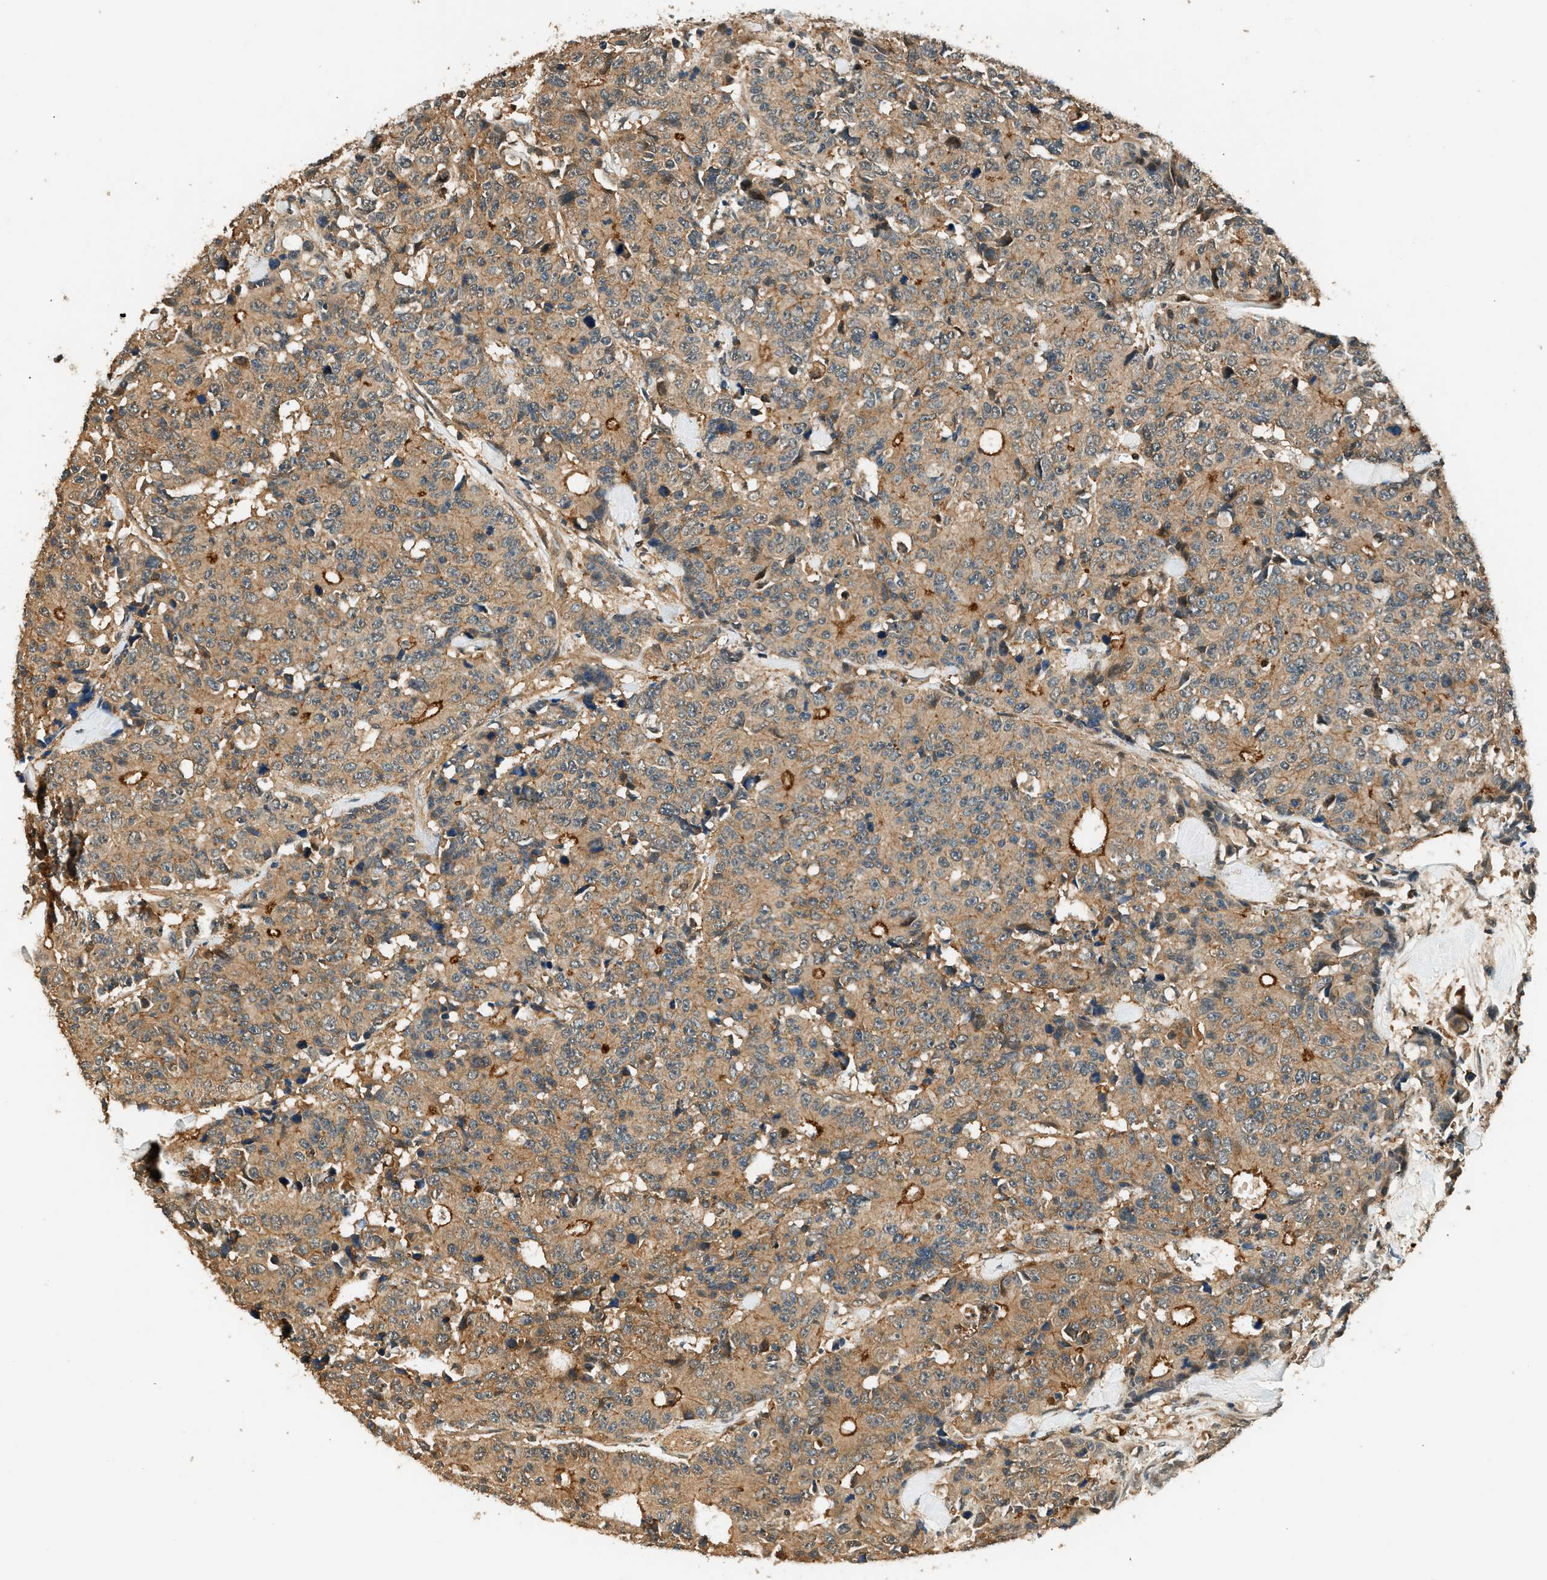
{"staining": {"intensity": "moderate", "quantity": ">75%", "location": "cytoplasmic/membranous"}, "tissue": "colorectal cancer", "cell_type": "Tumor cells", "image_type": "cancer", "snomed": [{"axis": "morphology", "description": "Adenocarcinoma, NOS"}, {"axis": "topography", "description": "Colon"}], "caption": "Tumor cells display moderate cytoplasmic/membranous positivity in approximately >75% of cells in colorectal cancer (adenocarcinoma).", "gene": "ARHGEF11", "patient": {"sex": "female", "age": 86}}